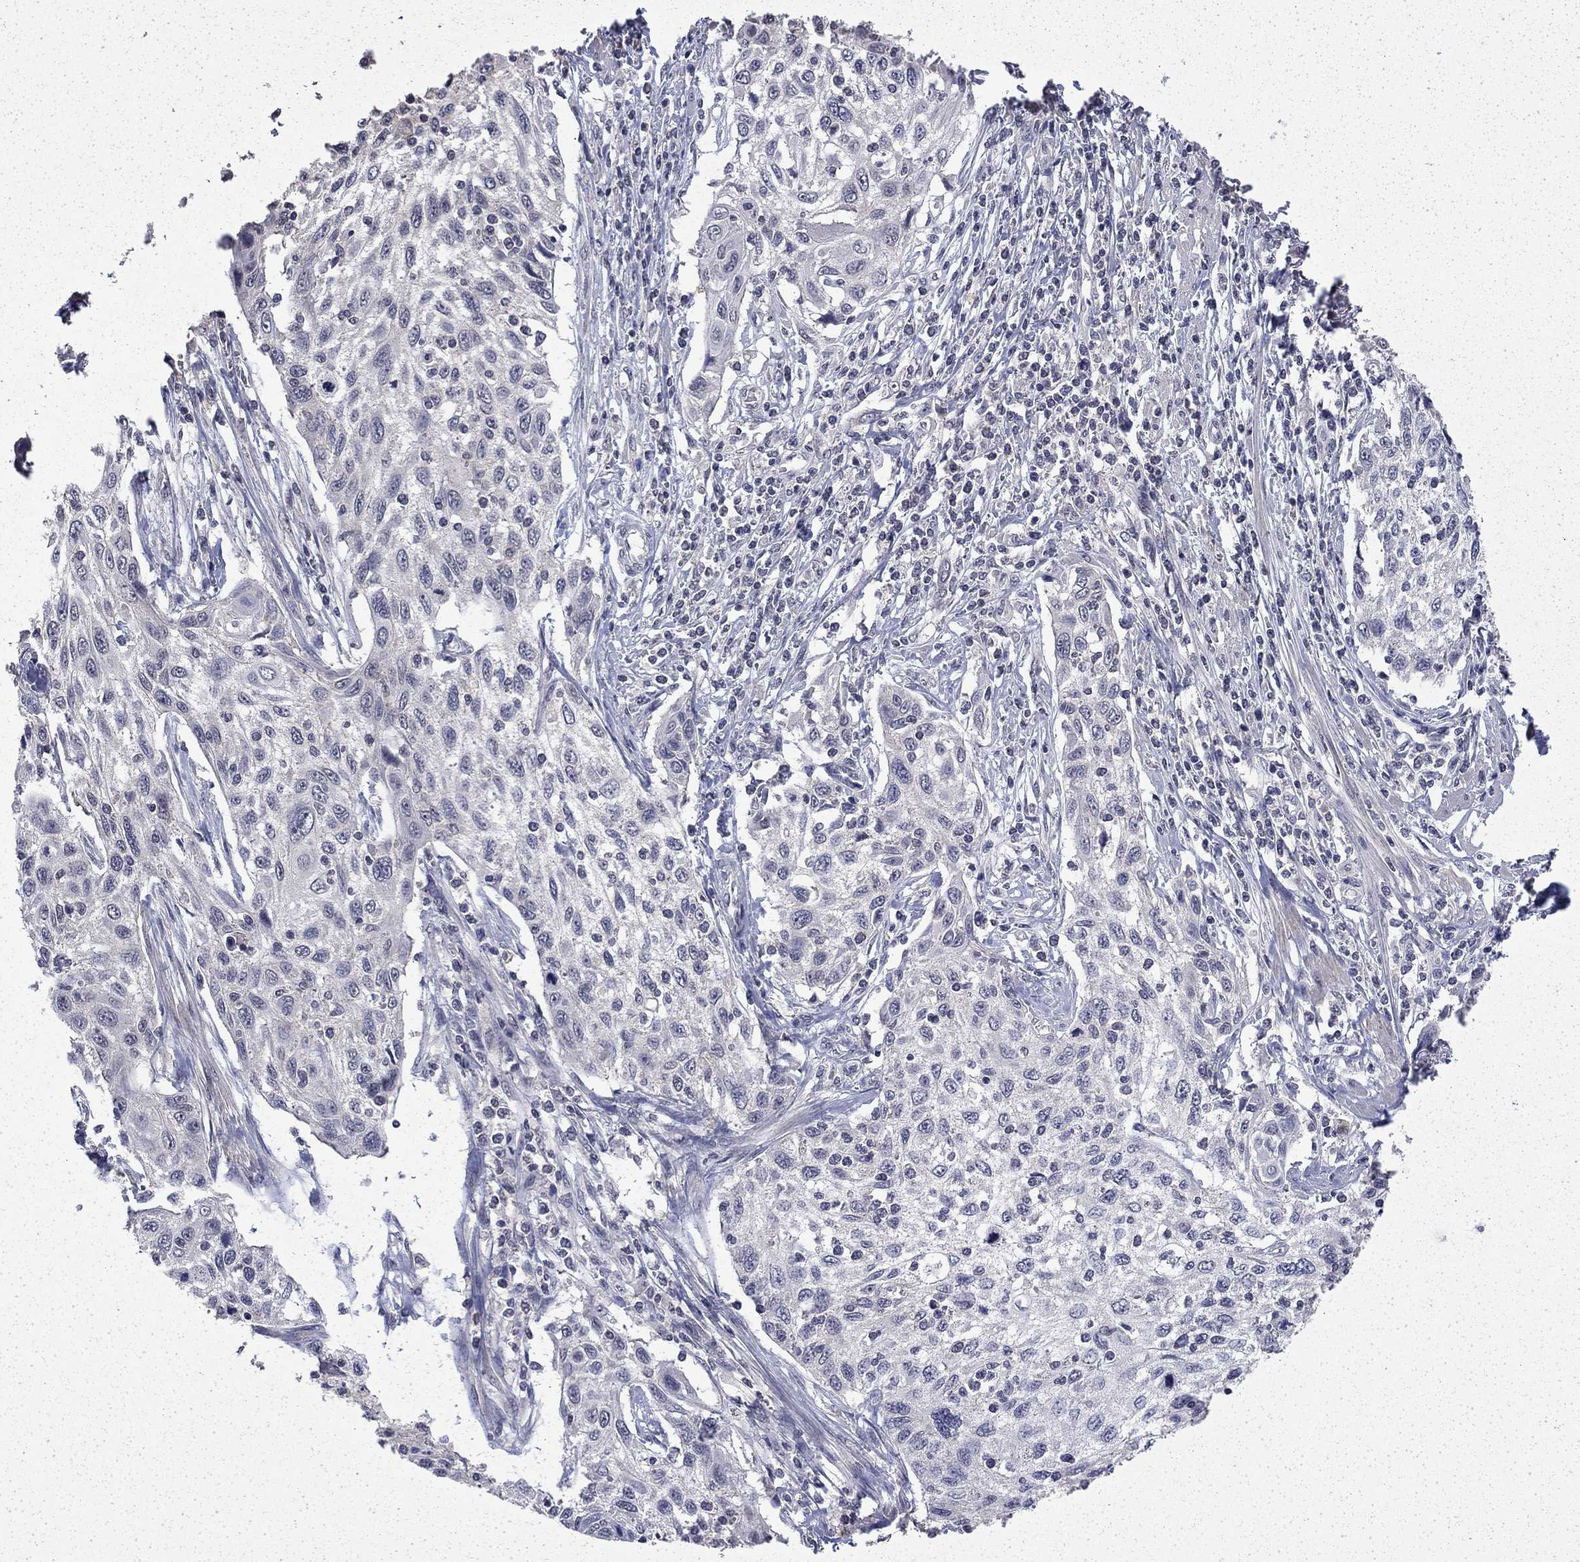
{"staining": {"intensity": "negative", "quantity": "none", "location": "none"}, "tissue": "cervical cancer", "cell_type": "Tumor cells", "image_type": "cancer", "snomed": [{"axis": "morphology", "description": "Squamous cell carcinoma, NOS"}, {"axis": "topography", "description": "Cervix"}], "caption": "Tumor cells show no significant positivity in cervical squamous cell carcinoma. (DAB immunohistochemistry (IHC), high magnification).", "gene": "CHAT", "patient": {"sex": "female", "age": 70}}